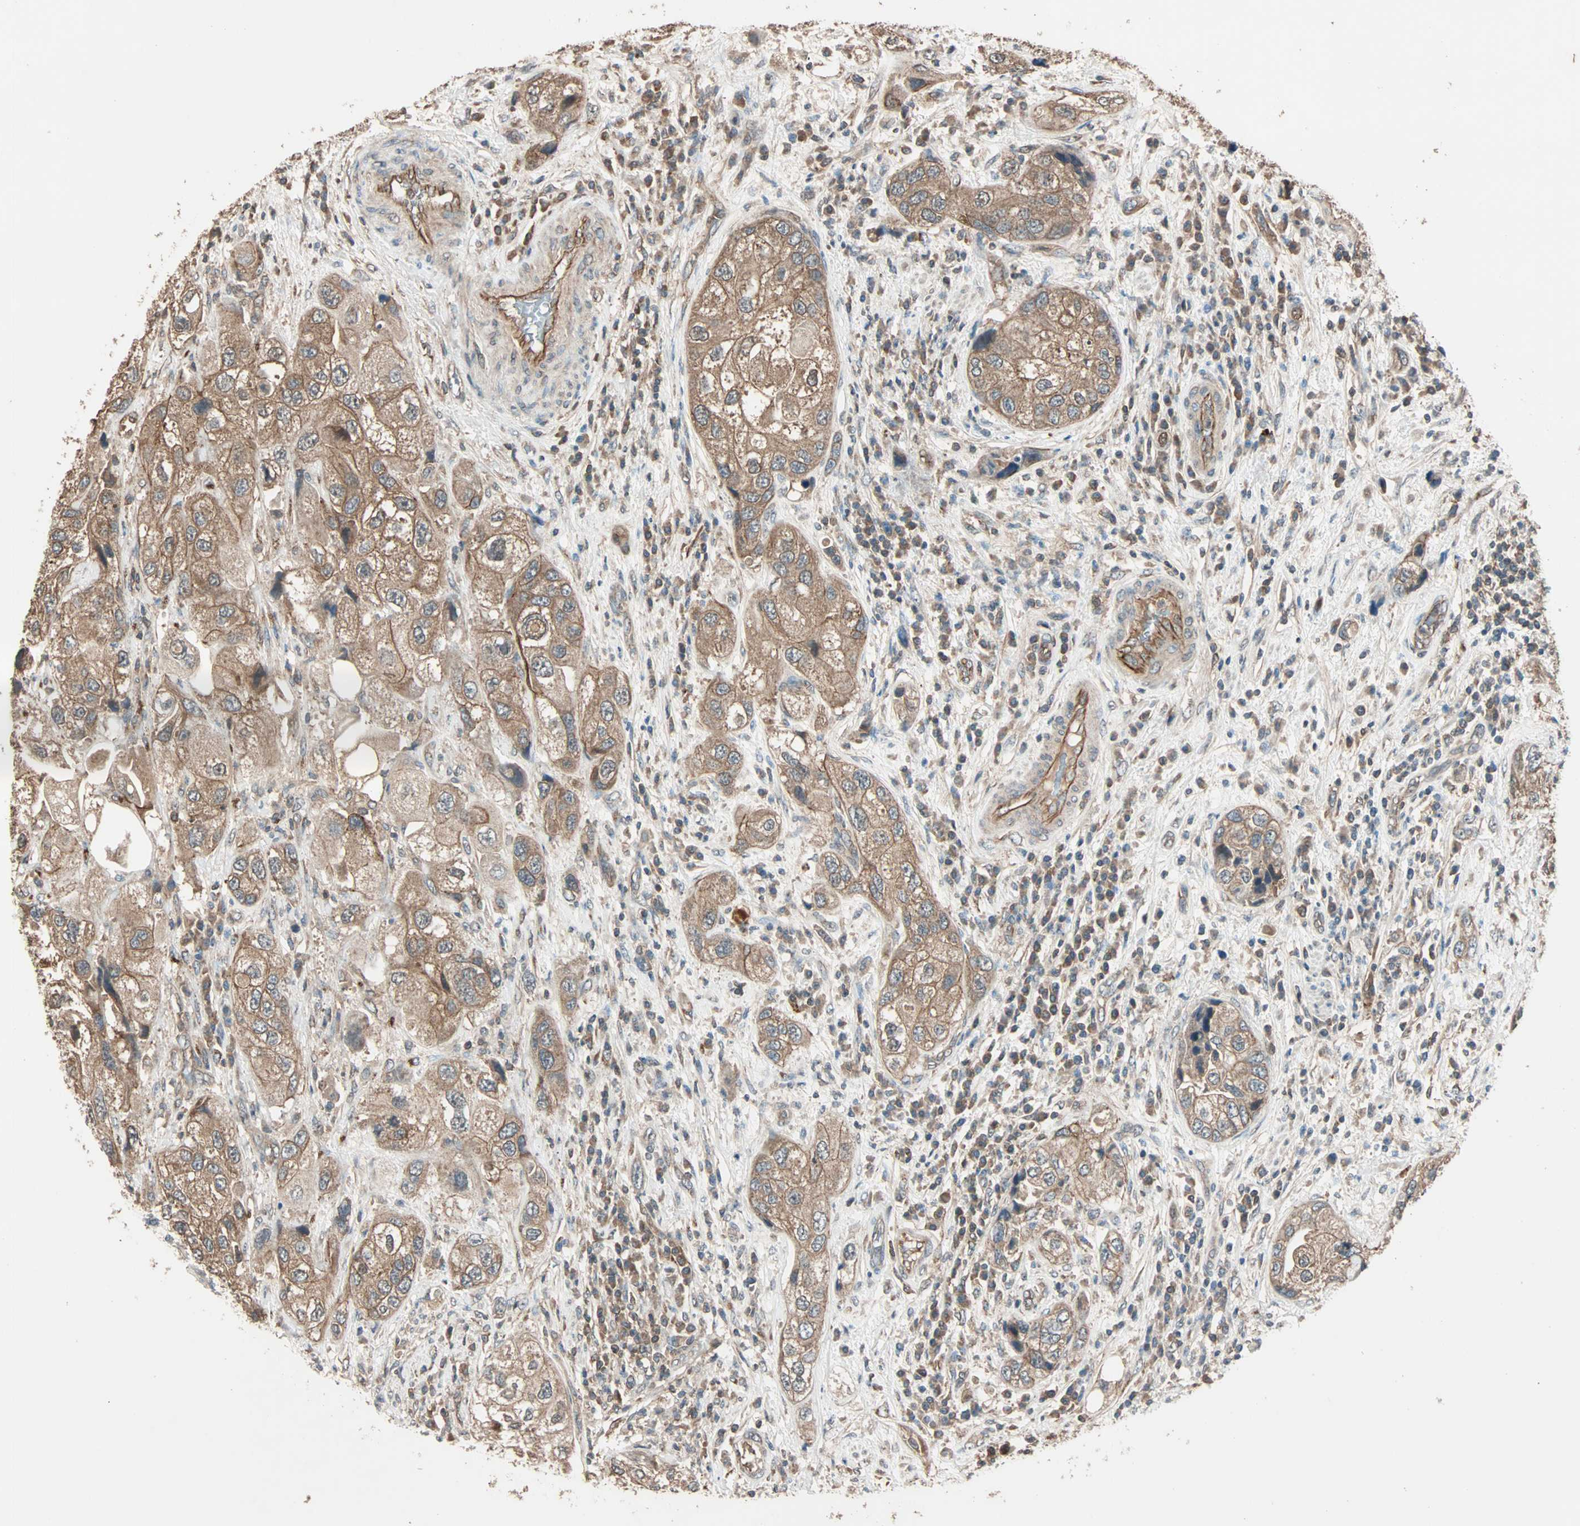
{"staining": {"intensity": "moderate", "quantity": ">75%", "location": "cytoplasmic/membranous"}, "tissue": "urothelial cancer", "cell_type": "Tumor cells", "image_type": "cancer", "snomed": [{"axis": "morphology", "description": "Urothelial carcinoma, High grade"}, {"axis": "topography", "description": "Urinary bladder"}], "caption": "Human high-grade urothelial carcinoma stained for a protein (brown) exhibits moderate cytoplasmic/membranous positive positivity in approximately >75% of tumor cells.", "gene": "MAP3K21", "patient": {"sex": "female", "age": 64}}